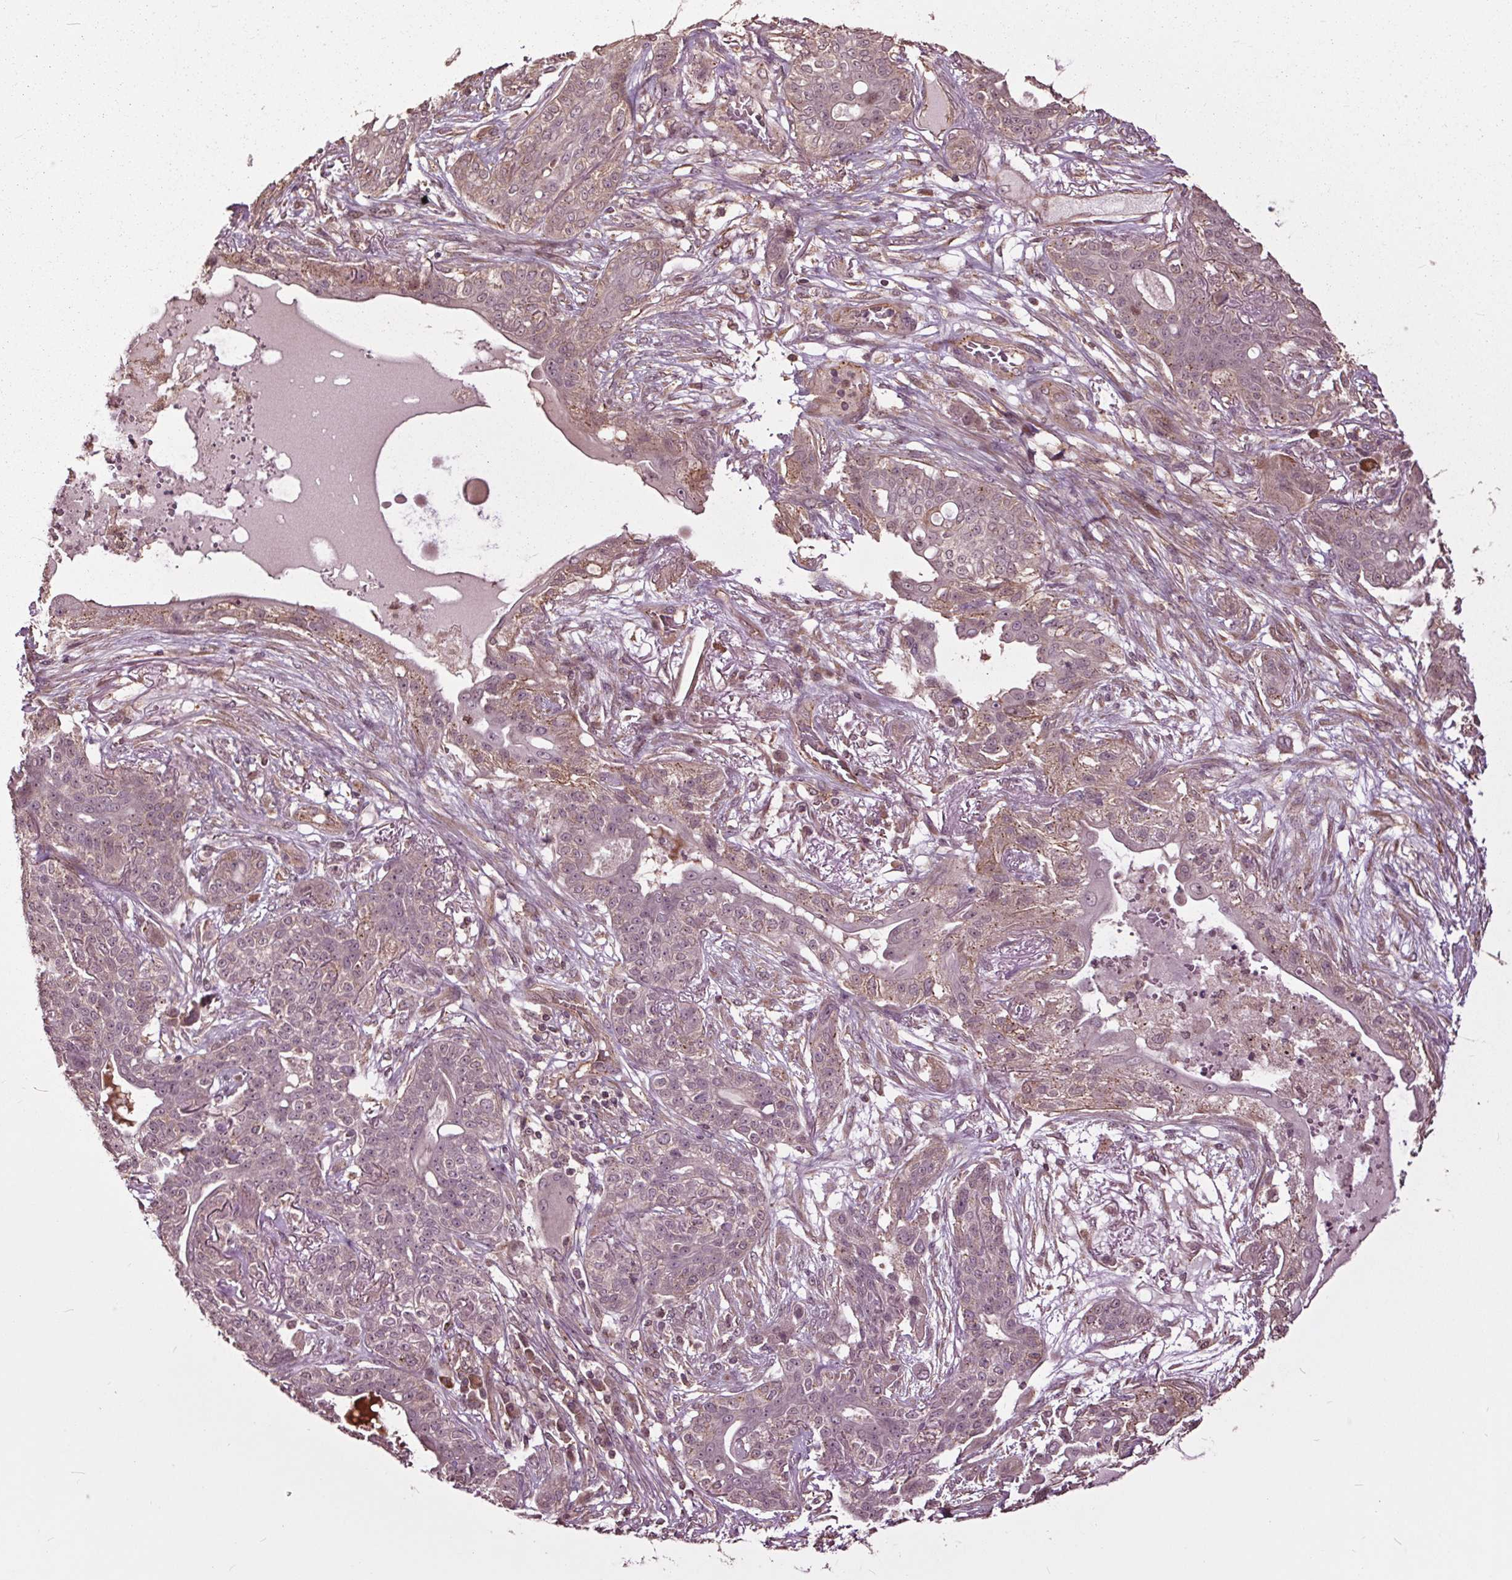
{"staining": {"intensity": "weak", "quantity": "<25%", "location": "cytoplasmic/membranous"}, "tissue": "lung cancer", "cell_type": "Tumor cells", "image_type": "cancer", "snomed": [{"axis": "morphology", "description": "Squamous cell carcinoma, NOS"}, {"axis": "topography", "description": "Lung"}], "caption": "Tumor cells show no significant protein staining in lung cancer. (Brightfield microscopy of DAB IHC at high magnification).", "gene": "CEP95", "patient": {"sex": "female", "age": 70}}